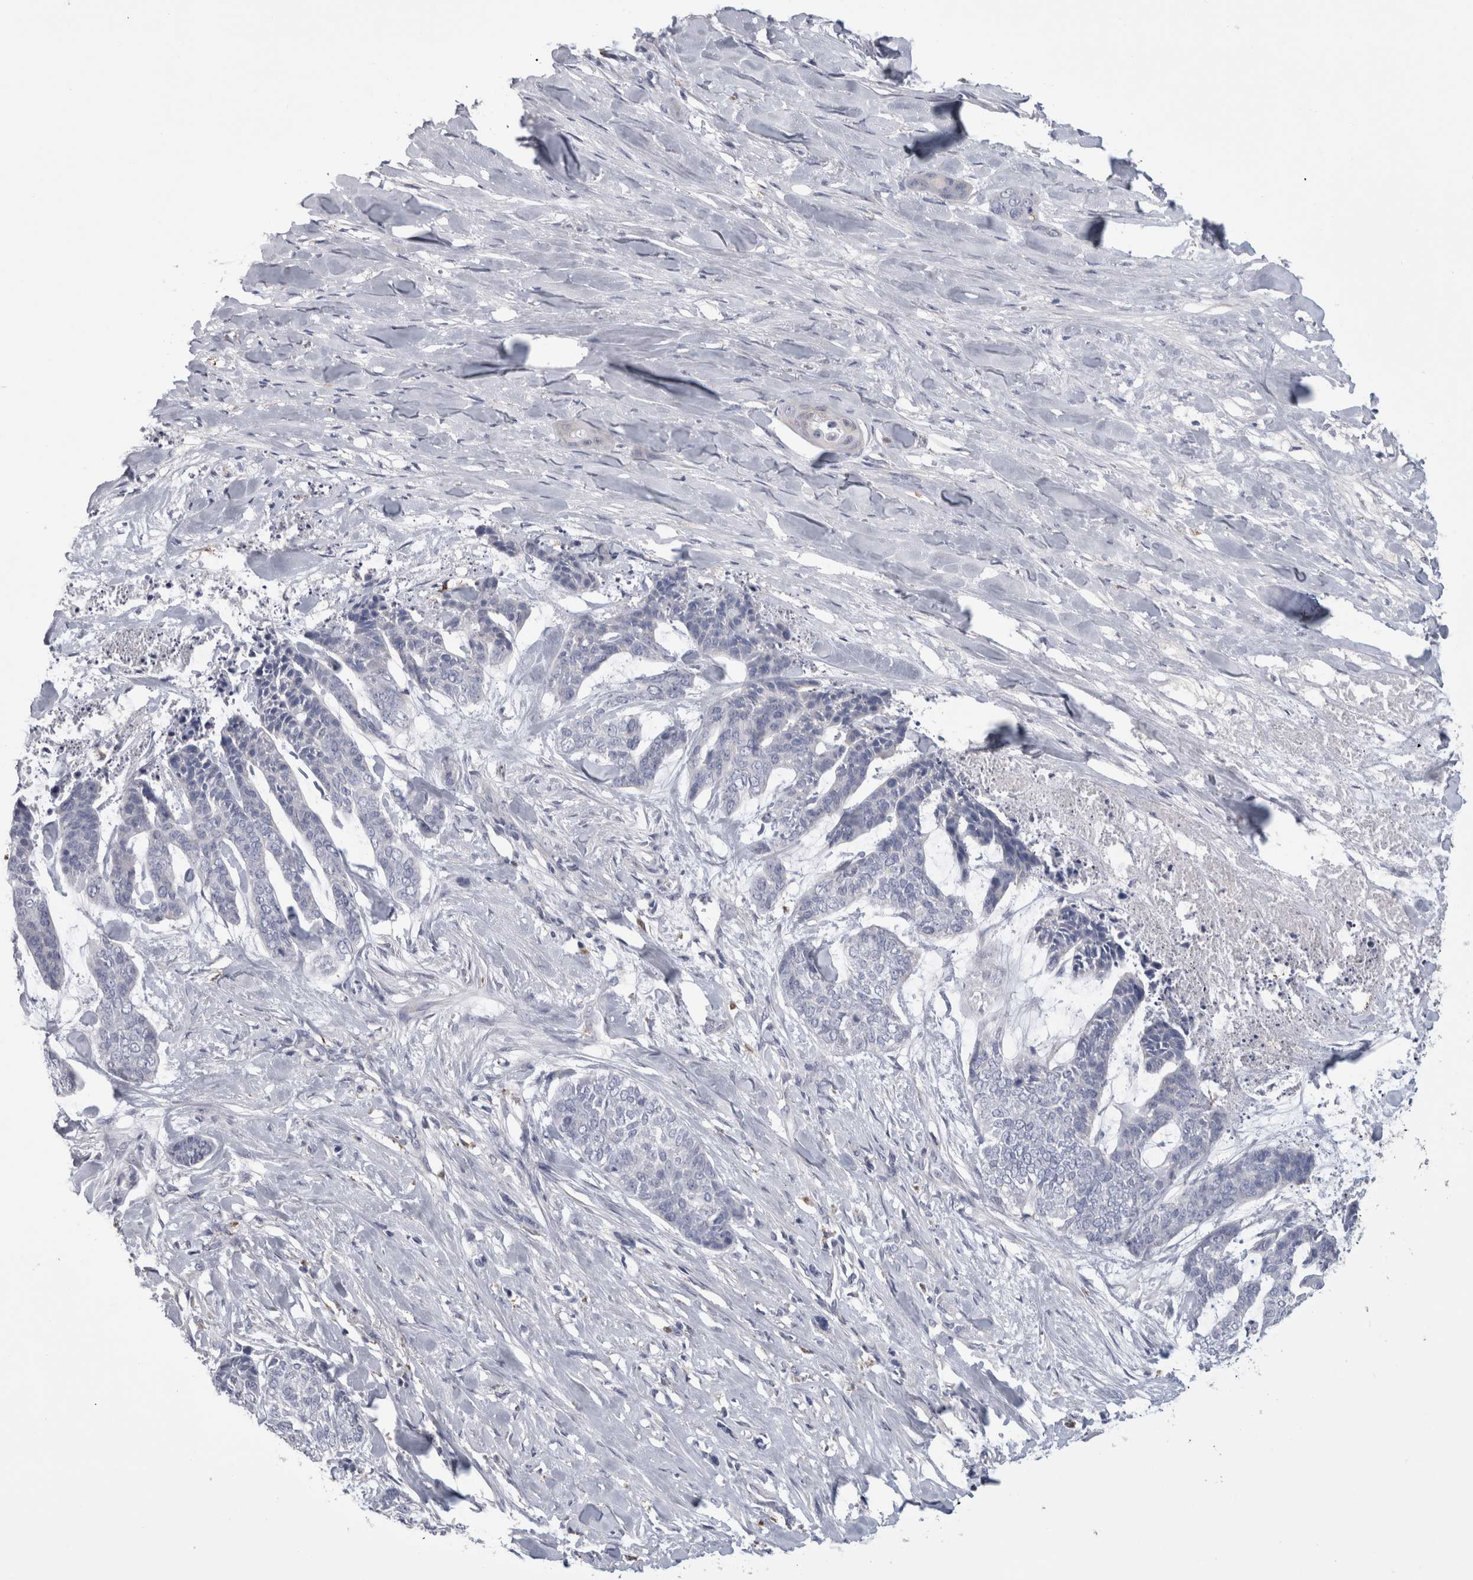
{"staining": {"intensity": "negative", "quantity": "none", "location": "none"}, "tissue": "skin cancer", "cell_type": "Tumor cells", "image_type": "cancer", "snomed": [{"axis": "morphology", "description": "Basal cell carcinoma"}, {"axis": "topography", "description": "Skin"}], "caption": "Tumor cells show no significant expression in skin cancer (basal cell carcinoma). (DAB immunohistochemistry (IHC) visualized using brightfield microscopy, high magnification).", "gene": "GATM", "patient": {"sex": "female", "age": 64}}